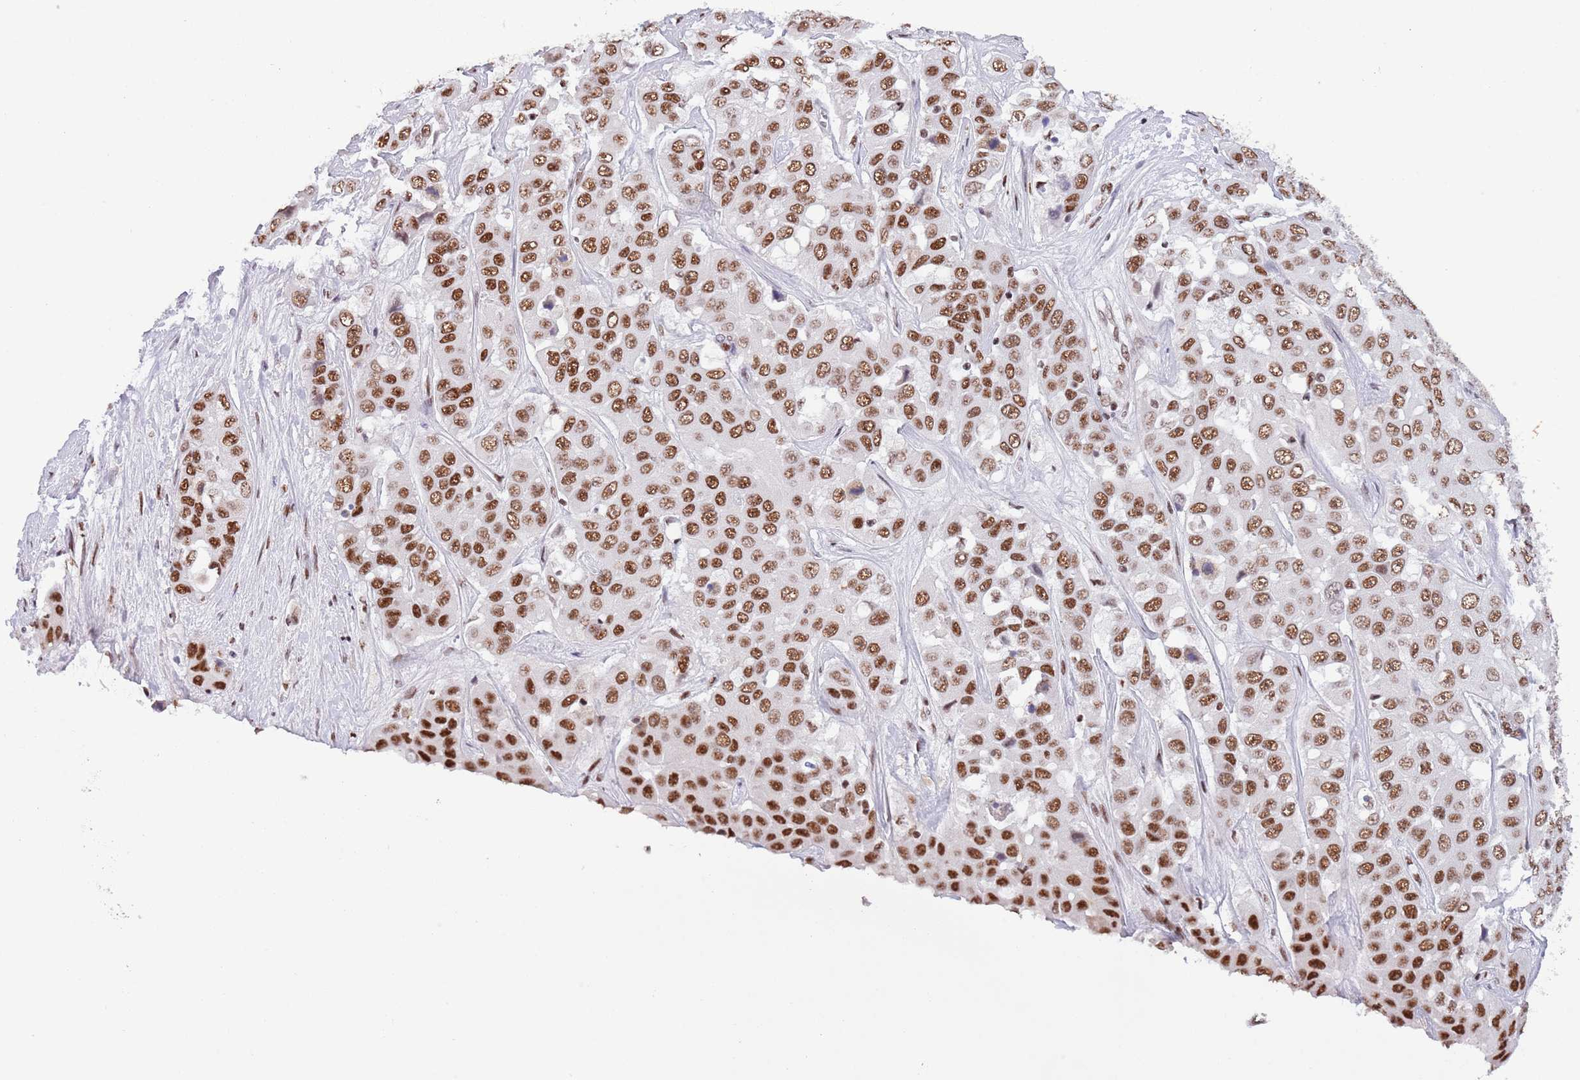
{"staining": {"intensity": "strong", "quantity": ">75%", "location": "nuclear"}, "tissue": "liver cancer", "cell_type": "Tumor cells", "image_type": "cancer", "snomed": [{"axis": "morphology", "description": "Cholangiocarcinoma"}, {"axis": "topography", "description": "Liver"}], "caption": "About >75% of tumor cells in human liver cancer demonstrate strong nuclear protein staining as visualized by brown immunohistochemical staining.", "gene": "SF3A2", "patient": {"sex": "female", "age": 52}}